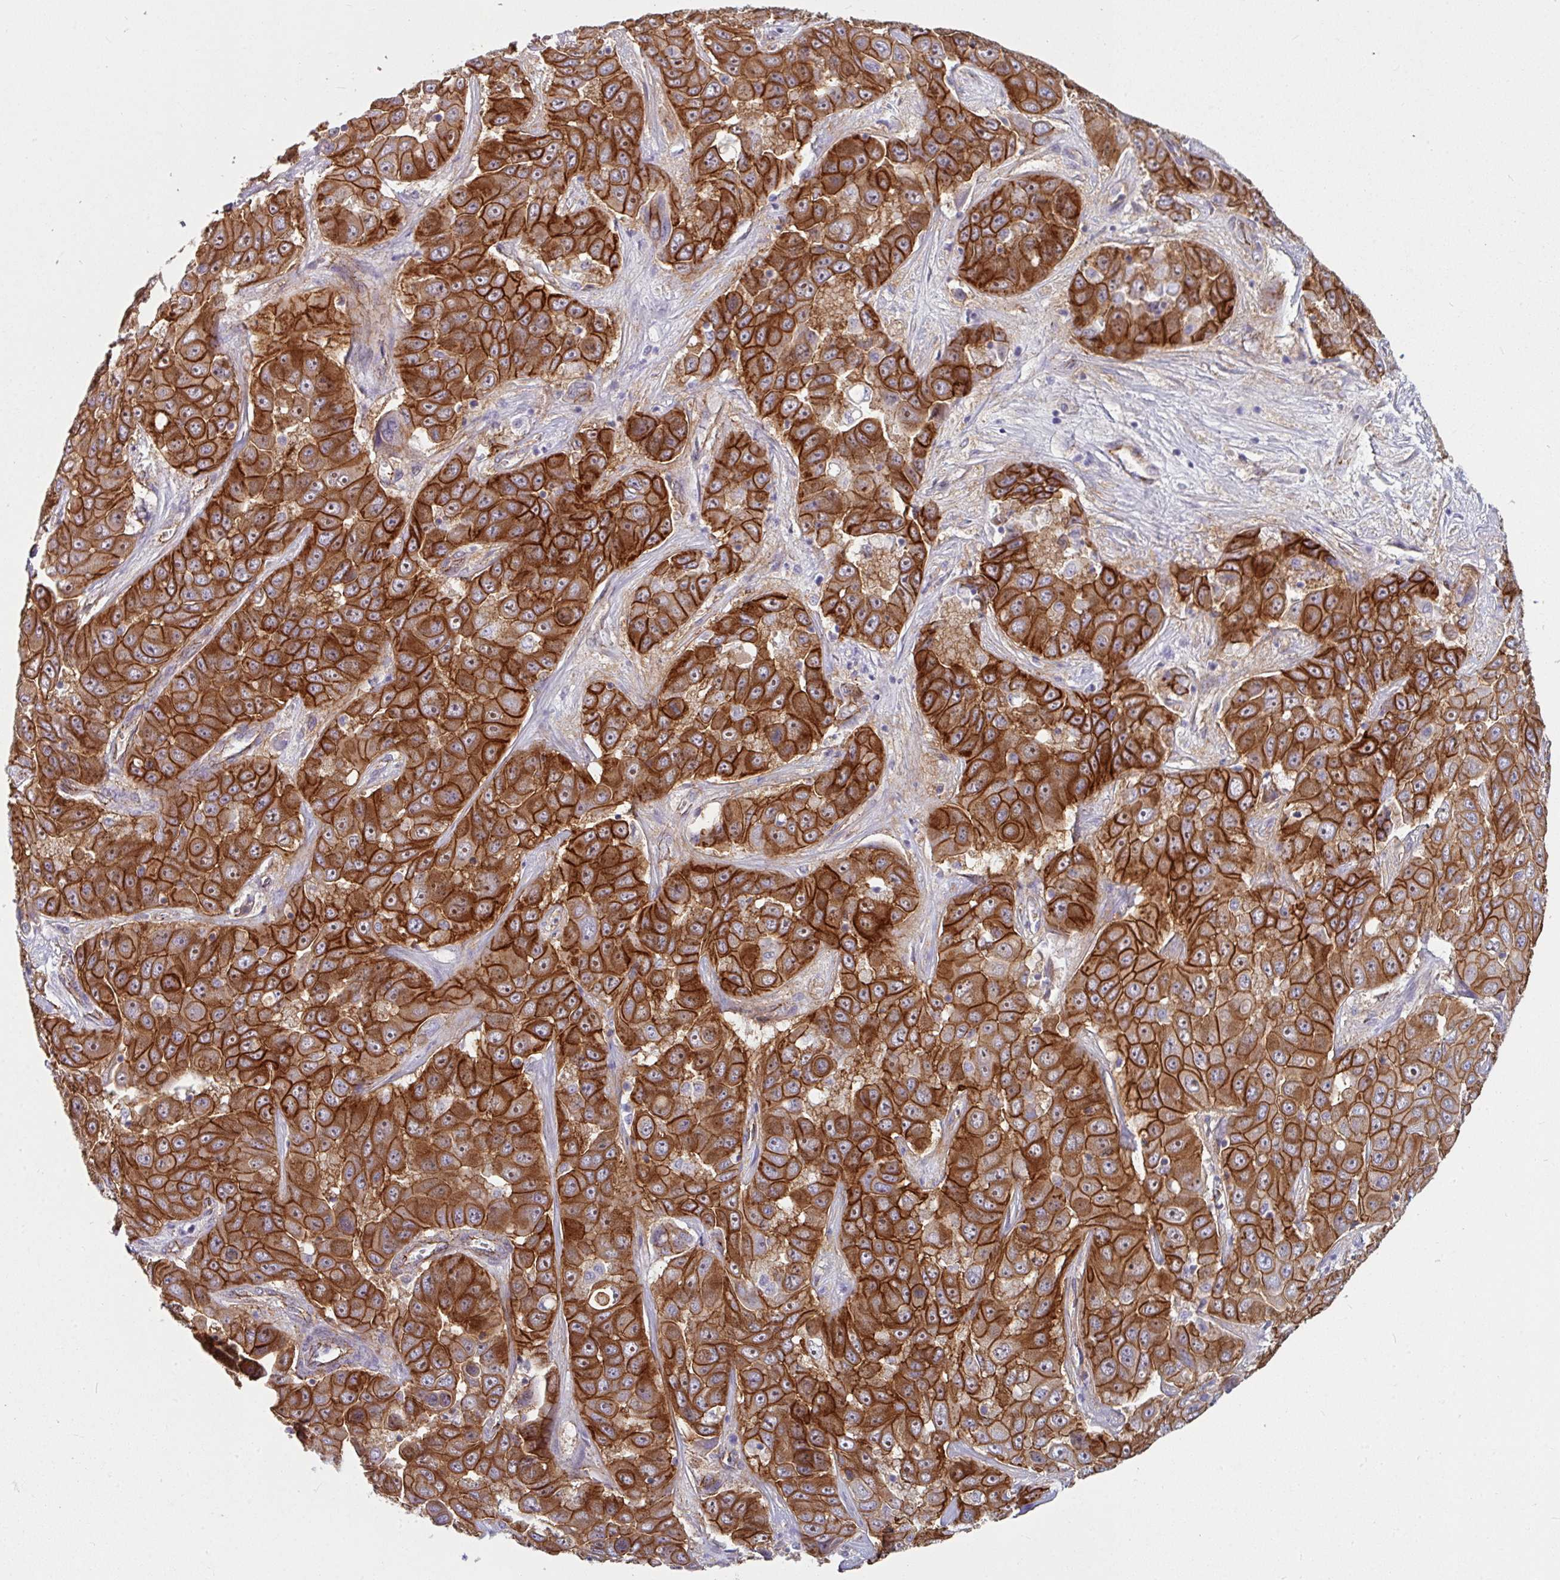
{"staining": {"intensity": "strong", "quantity": ">75%", "location": "cytoplasmic/membranous"}, "tissue": "liver cancer", "cell_type": "Tumor cells", "image_type": "cancer", "snomed": [{"axis": "morphology", "description": "Cholangiocarcinoma"}, {"axis": "topography", "description": "Liver"}], "caption": "Protein analysis of liver cancer tissue demonstrates strong cytoplasmic/membranous staining in approximately >75% of tumor cells.", "gene": "JUP", "patient": {"sex": "female", "age": 52}}